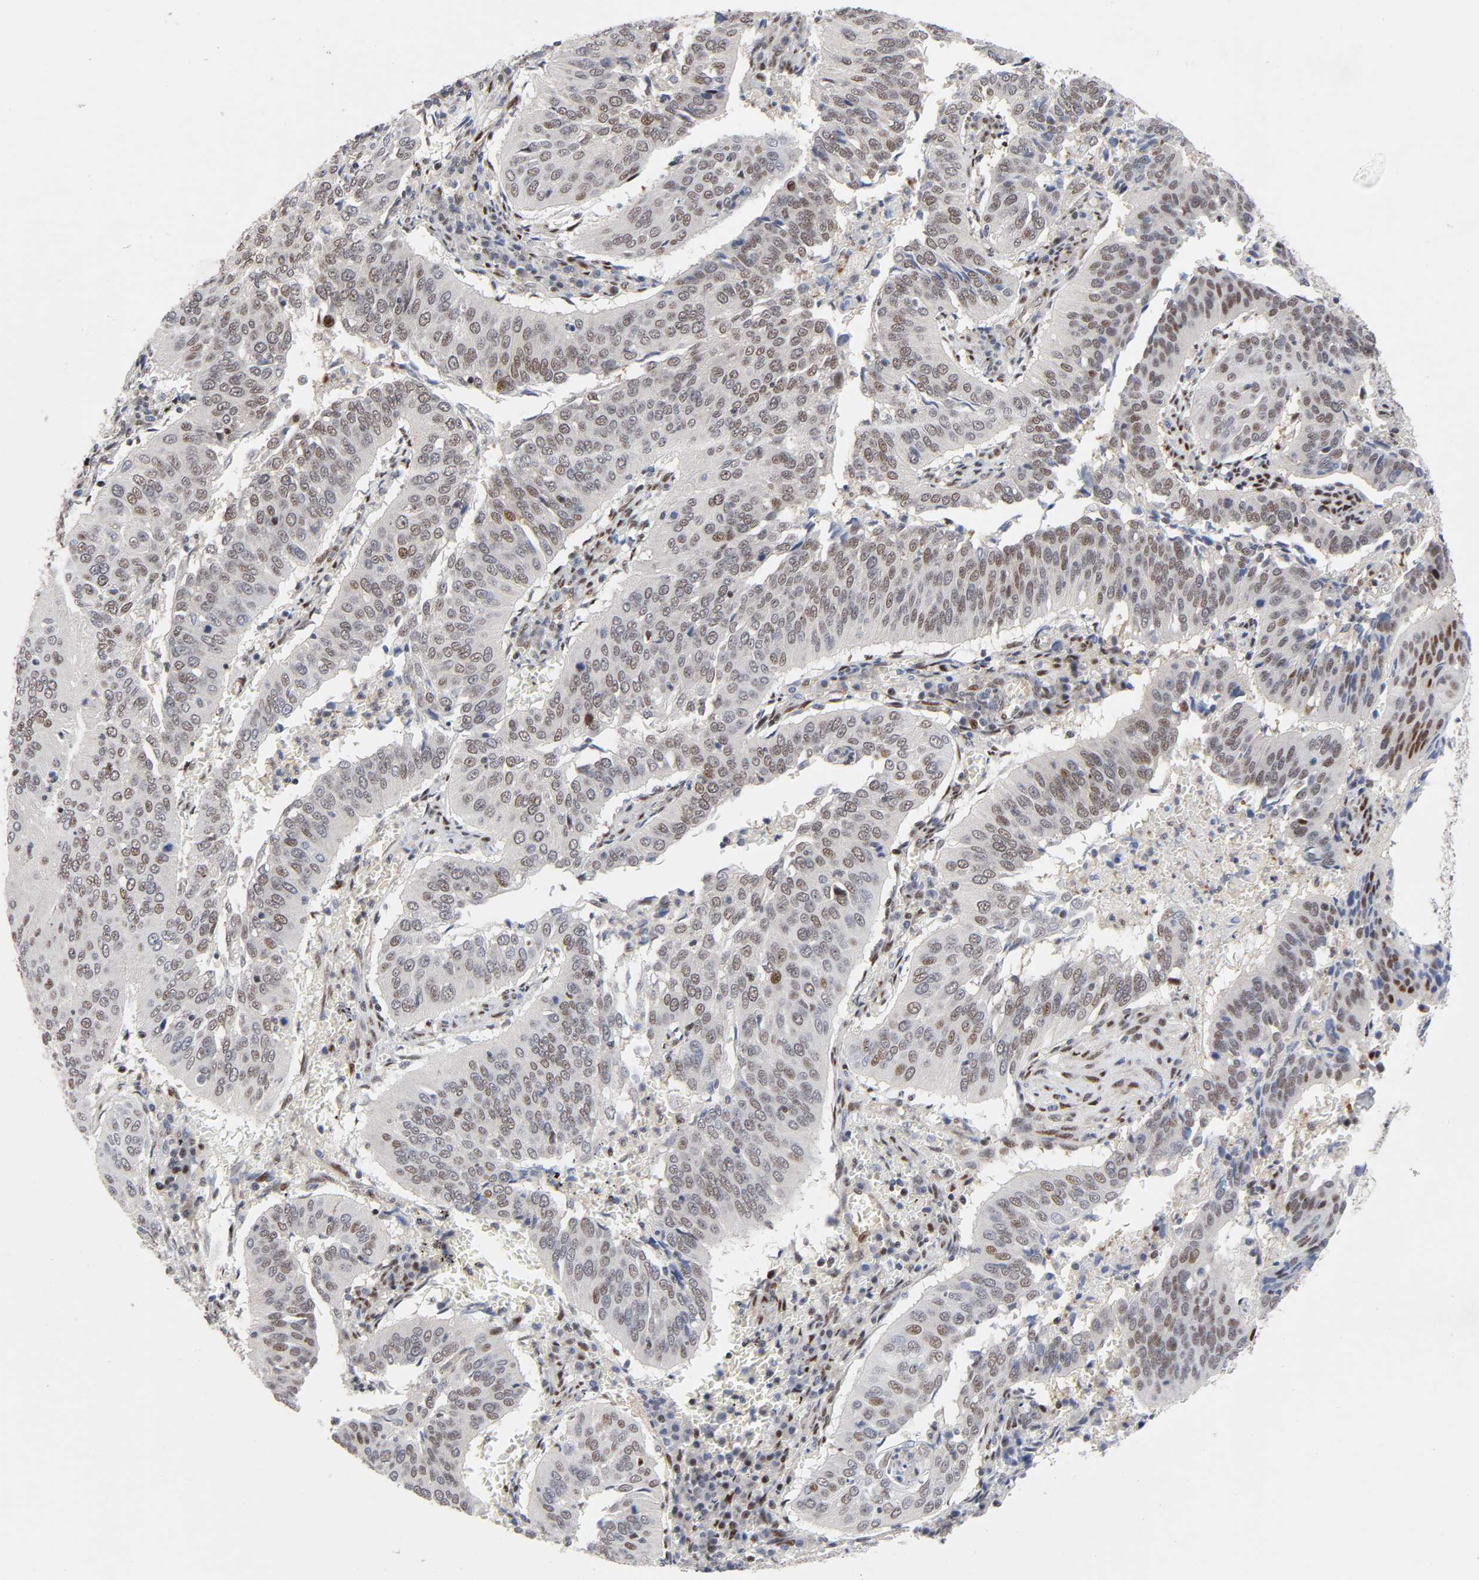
{"staining": {"intensity": "strong", "quantity": "25%-75%", "location": "nuclear"}, "tissue": "cervical cancer", "cell_type": "Tumor cells", "image_type": "cancer", "snomed": [{"axis": "morphology", "description": "Squamous cell carcinoma, NOS"}, {"axis": "topography", "description": "Cervix"}], "caption": "Protein expression analysis of human cervical cancer reveals strong nuclear staining in approximately 25%-75% of tumor cells.", "gene": "STK38", "patient": {"sex": "female", "age": 39}}